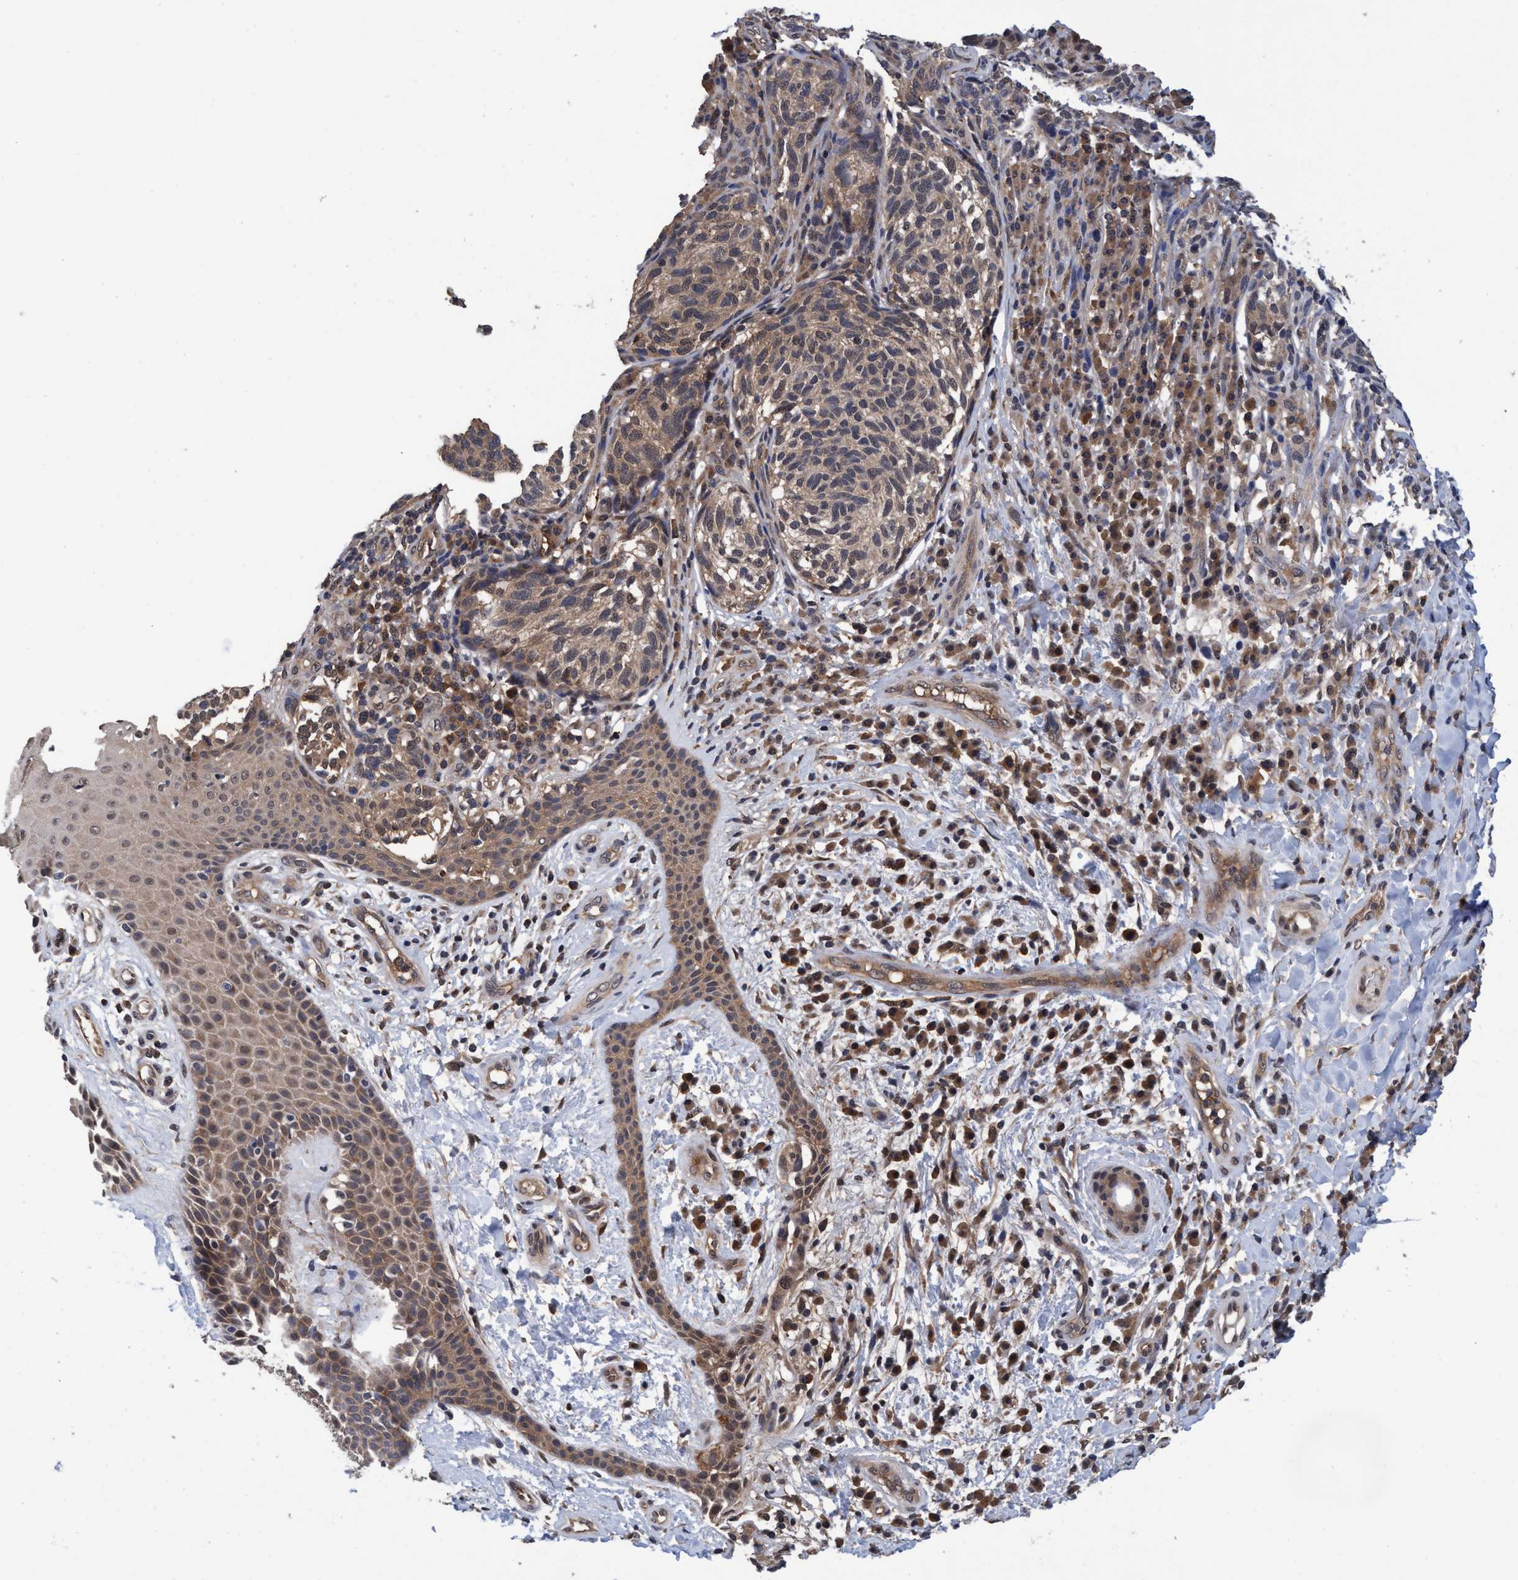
{"staining": {"intensity": "weak", "quantity": ">75%", "location": "cytoplasmic/membranous"}, "tissue": "melanoma", "cell_type": "Tumor cells", "image_type": "cancer", "snomed": [{"axis": "morphology", "description": "Malignant melanoma, NOS"}, {"axis": "topography", "description": "Skin"}], "caption": "Immunohistochemical staining of human melanoma reveals low levels of weak cytoplasmic/membranous protein staining in approximately >75% of tumor cells.", "gene": "PSMD12", "patient": {"sex": "female", "age": 73}}